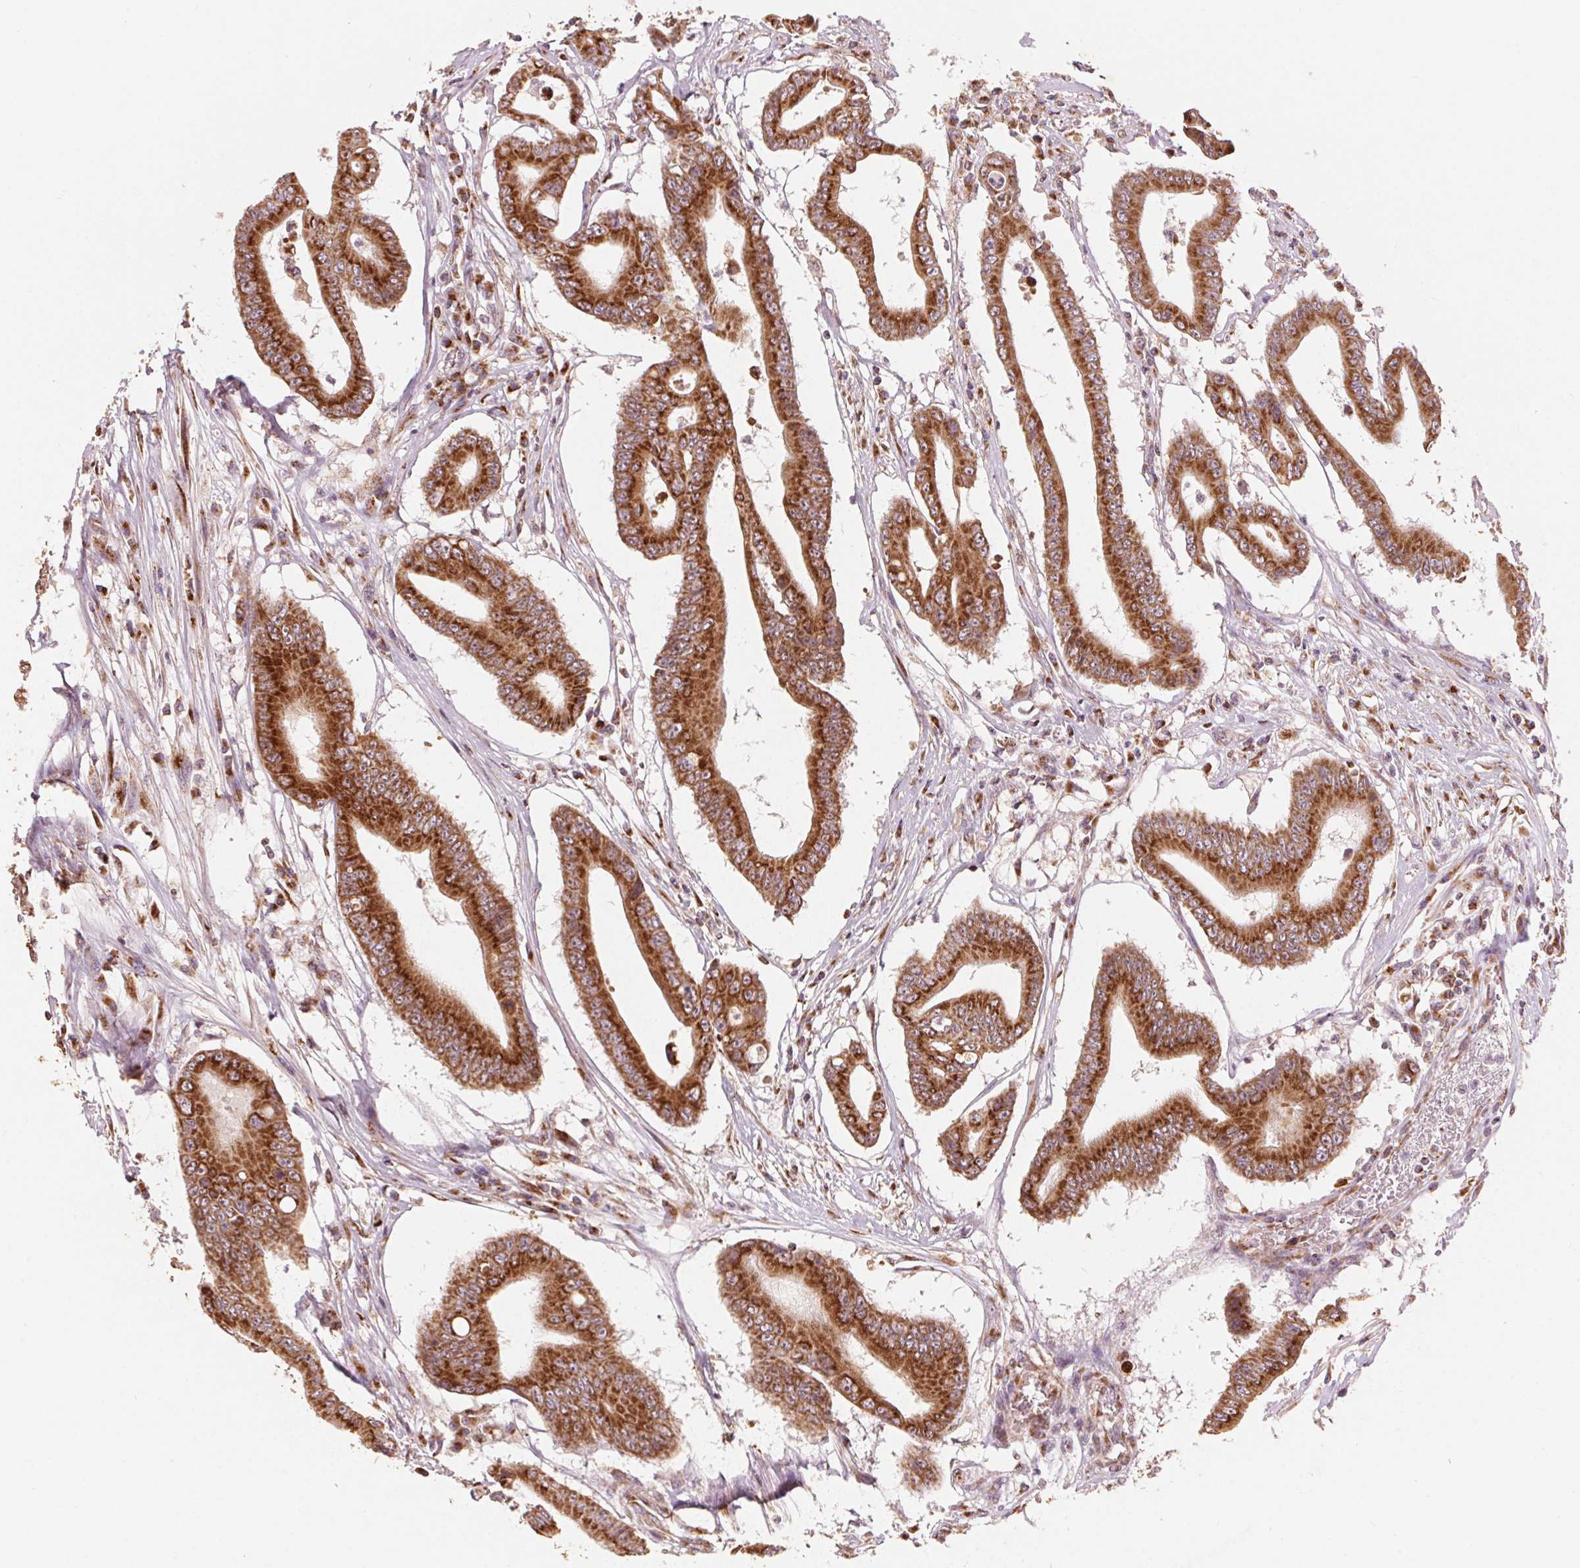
{"staining": {"intensity": "strong", "quantity": ">75%", "location": "cytoplasmic/membranous"}, "tissue": "colorectal cancer", "cell_type": "Tumor cells", "image_type": "cancer", "snomed": [{"axis": "morphology", "description": "Adenocarcinoma, NOS"}, {"axis": "topography", "description": "Rectum"}], "caption": "Immunohistochemical staining of adenocarcinoma (colorectal) exhibits strong cytoplasmic/membranous protein positivity in approximately >75% of tumor cells.", "gene": "TOMM70", "patient": {"sex": "male", "age": 54}}